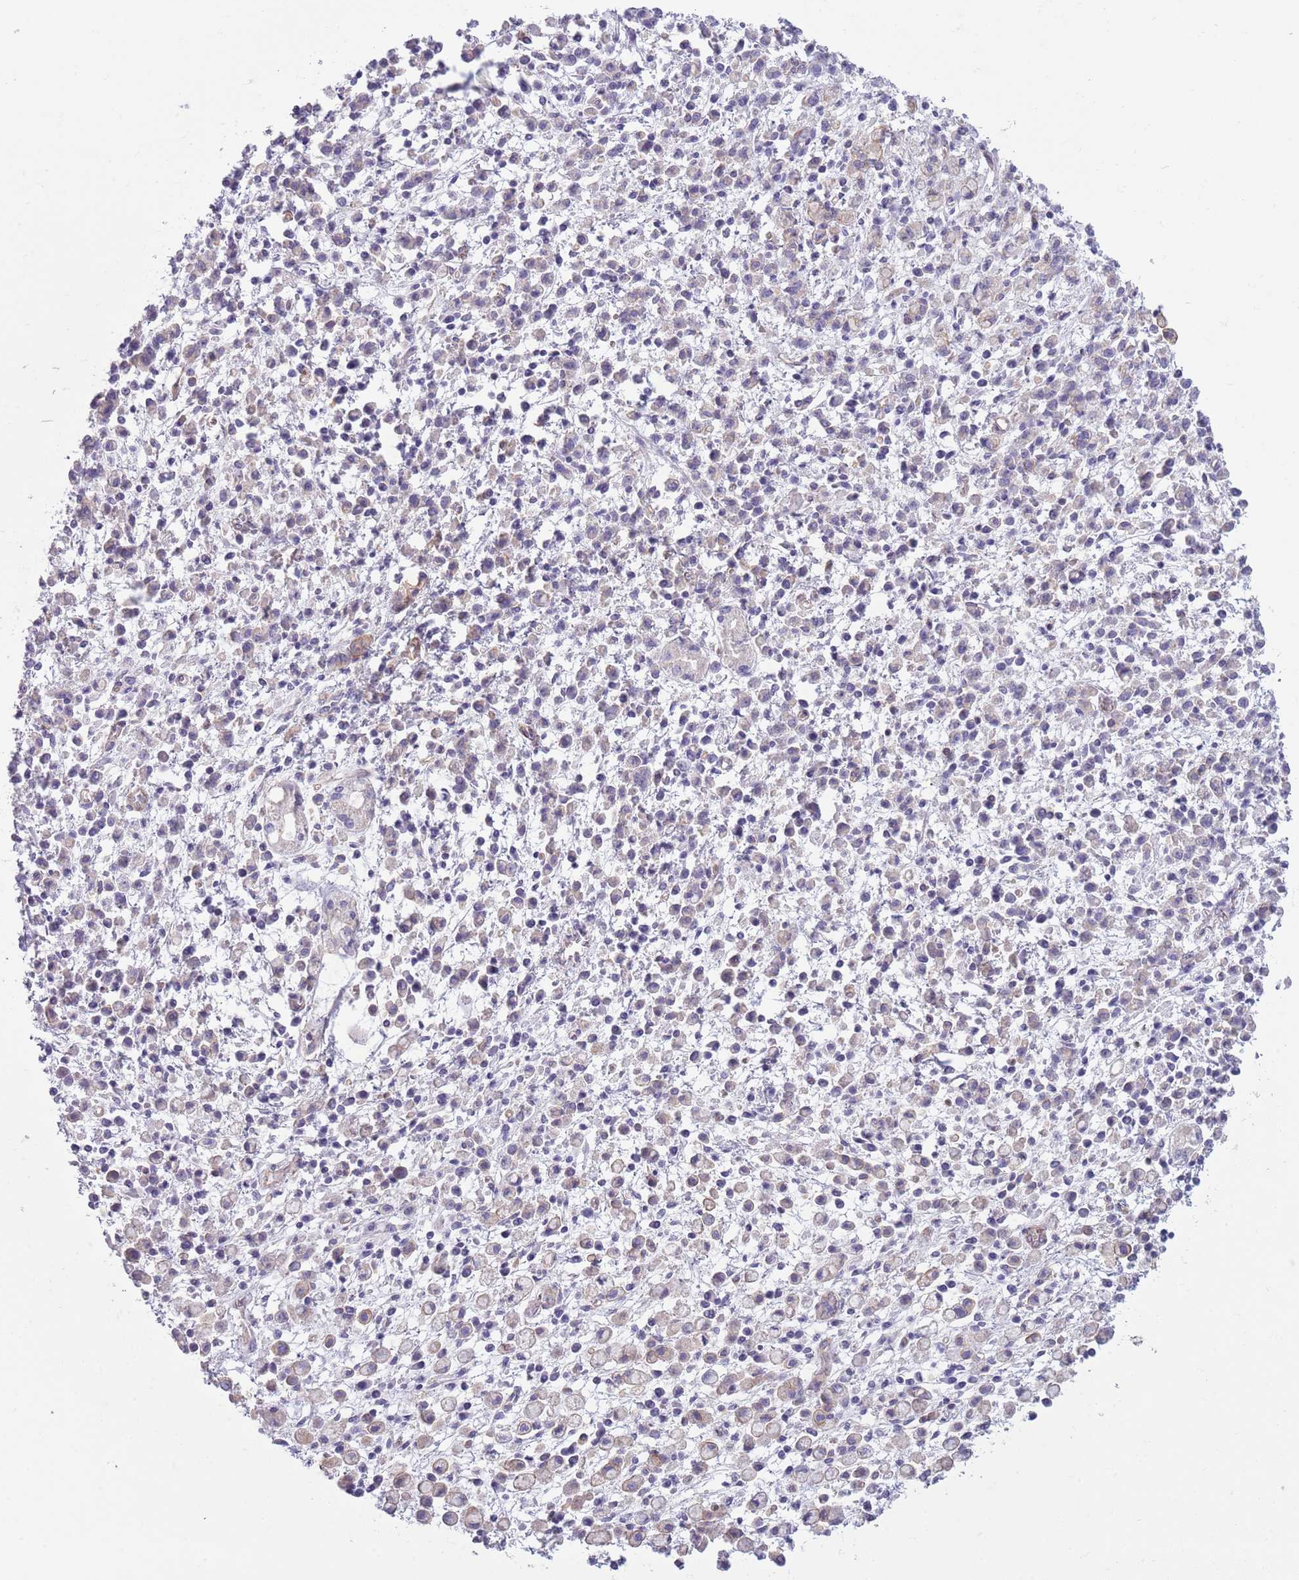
{"staining": {"intensity": "negative", "quantity": "none", "location": "none"}, "tissue": "stomach cancer", "cell_type": "Tumor cells", "image_type": "cancer", "snomed": [{"axis": "morphology", "description": "Adenocarcinoma, NOS"}, {"axis": "topography", "description": "Stomach"}], "caption": "High magnification brightfield microscopy of stomach adenocarcinoma stained with DAB (3,3'-diaminobenzidine) (brown) and counterstained with hematoxylin (blue): tumor cells show no significant staining.", "gene": "RBP3", "patient": {"sex": "male", "age": 77}}